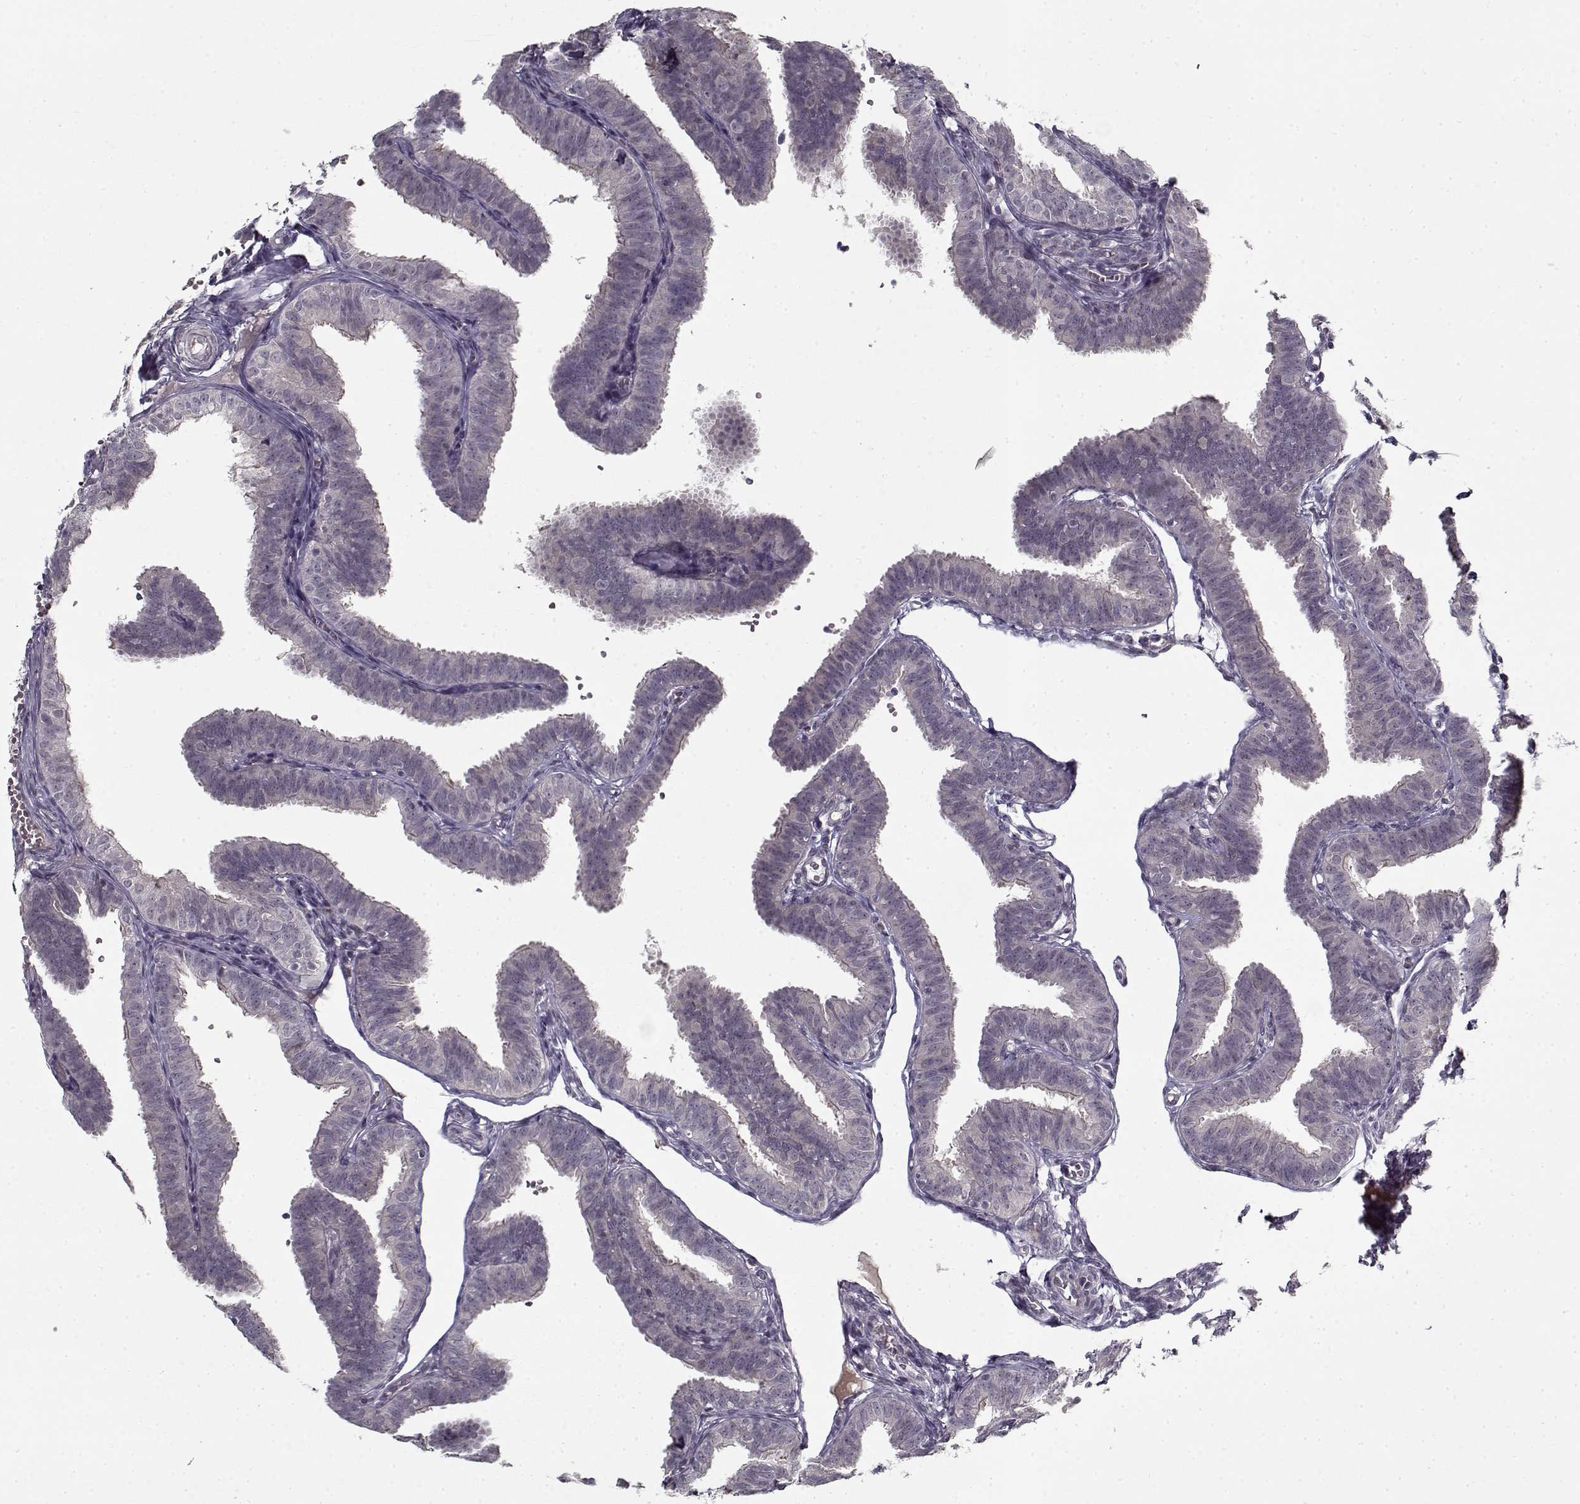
{"staining": {"intensity": "negative", "quantity": "none", "location": "none"}, "tissue": "fallopian tube", "cell_type": "Glandular cells", "image_type": "normal", "snomed": [{"axis": "morphology", "description": "Normal tissue, NOS"}, {"axis": "topography", "description": "Fallopian tube"}], "caption": "This is an immunohistochemistry histopathology image of benign human fallopian tube. There is no expression in glandular cells.", "gene": "LAMA2", "patient": {"sex": "female", "age": 25}}